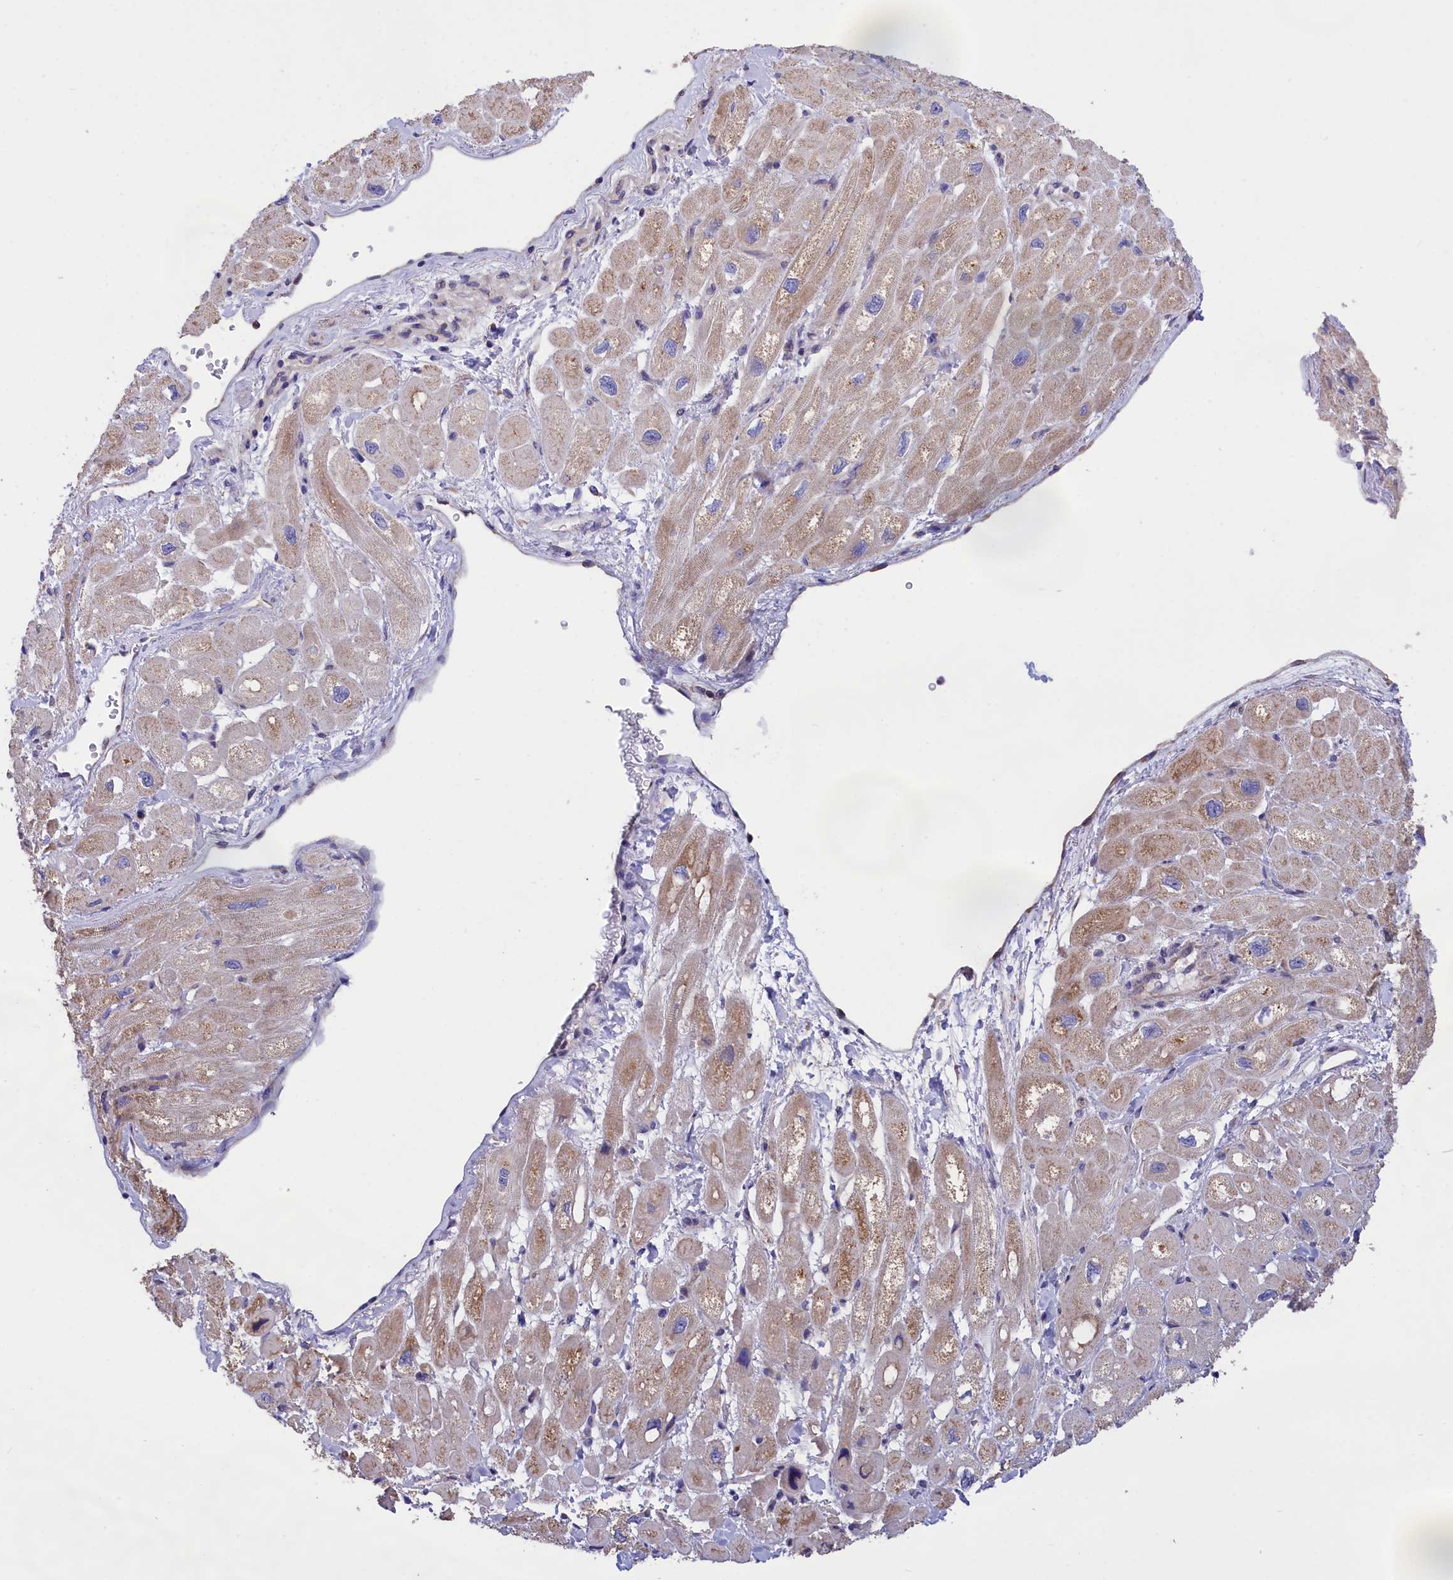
{"staining": {"intensity": "weak", "quantity": "<25%", "location": "cytoplasmic/membranous"}, "tissue": "heart muscle", "cell_type": "Cardiomyocytes", "image_type": "normal", "snomed": [{"axis": "morphology", "description": "Normal tissue, NOS"}, {"axis": "topography", "description": "Heart"}], "caption": "This is a photomicrograph of immunohistochemistry staining of unremarkable heart muscle, which shows no expression in cardiomyocytes. (Immunohistochemistry, brightfield microscopy, high magnification).", "gene": "CYP2U1", "patient": {"sex": "male", "age": 65}}